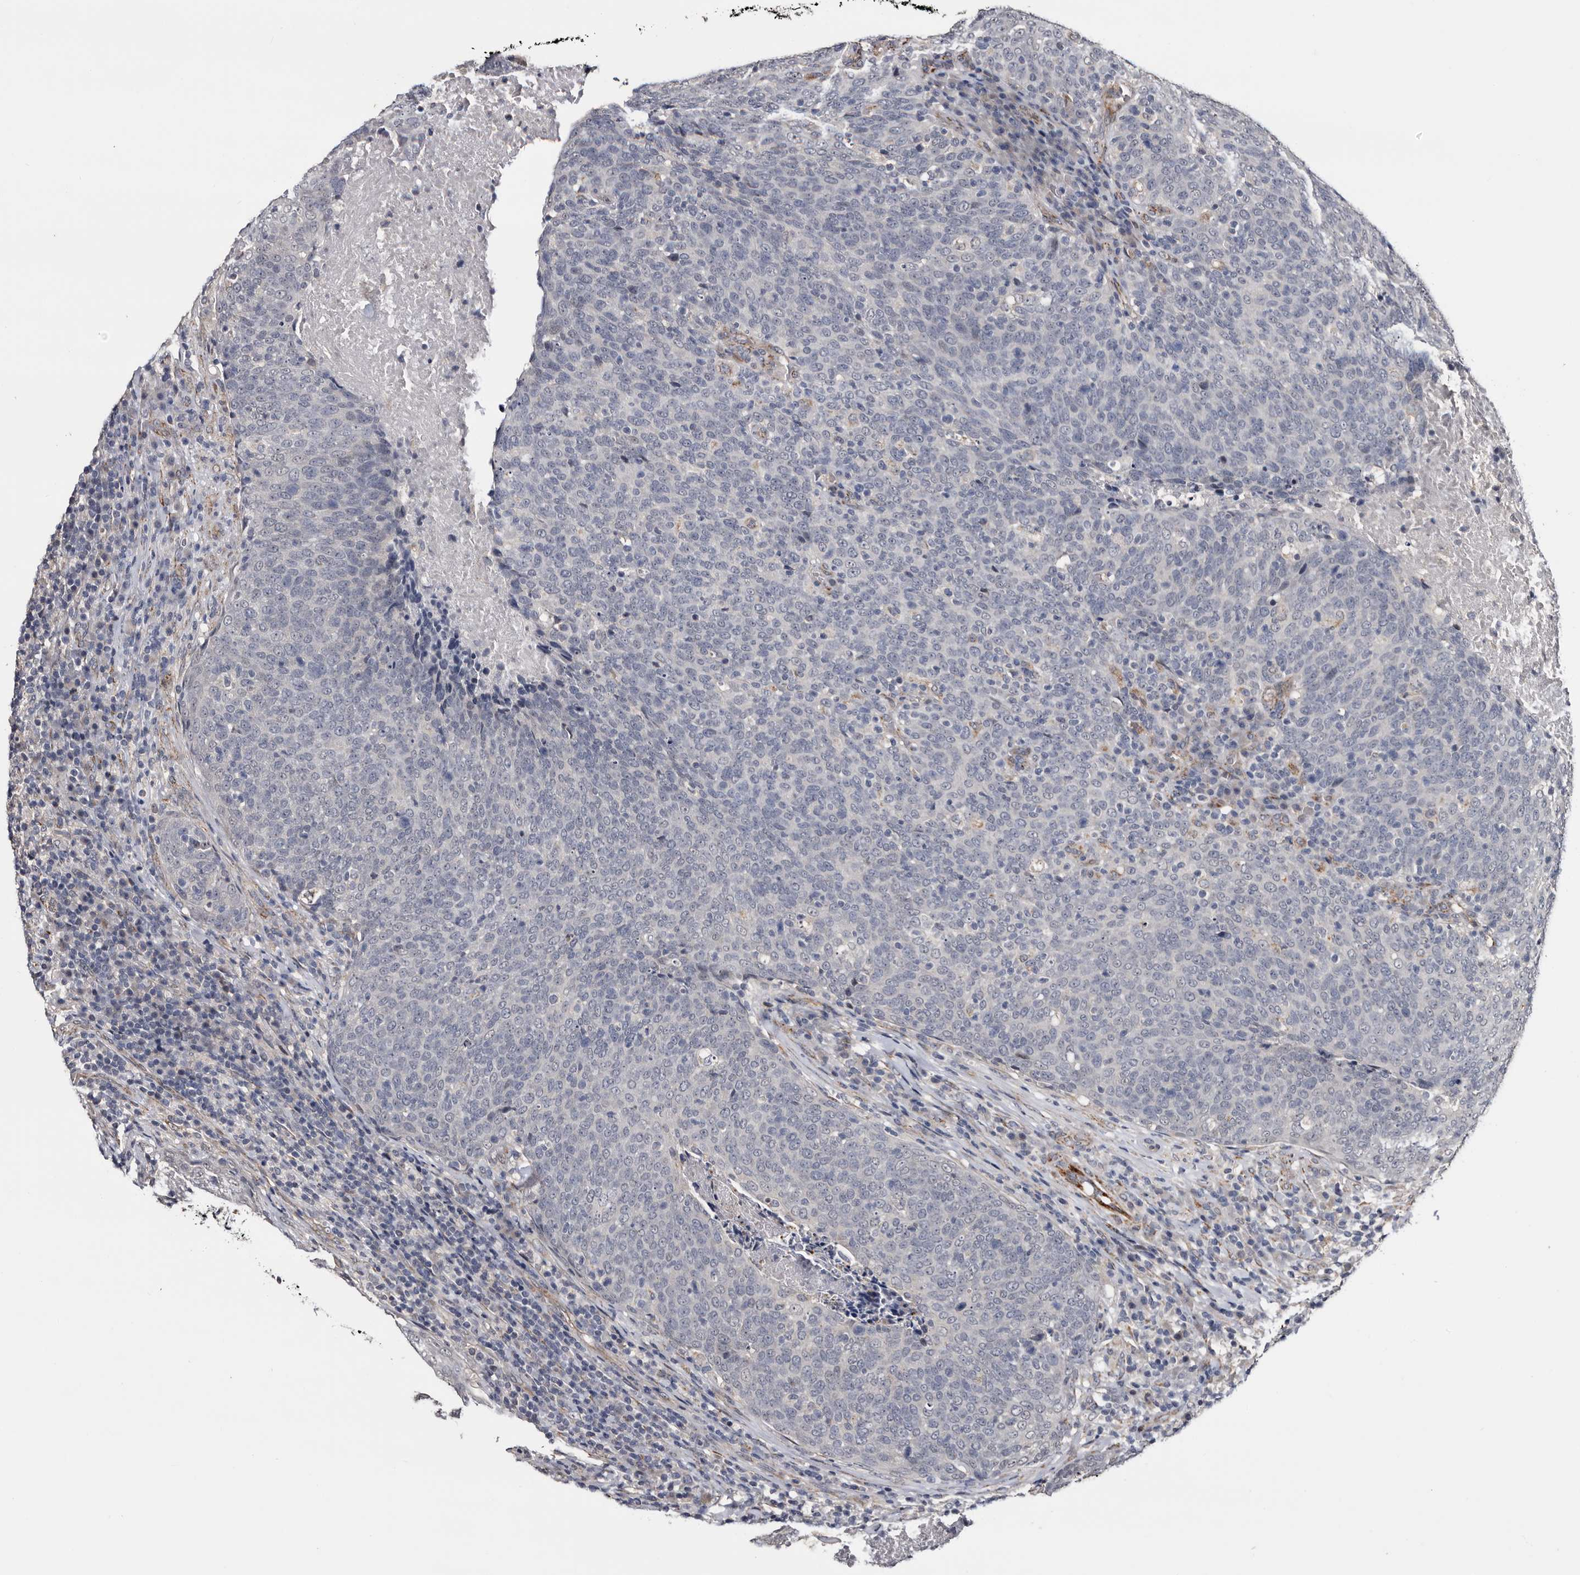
{"staining": {"intensity": "negative", "quantity": "none", "location": "none"}, "tissue": "head and neck cancer", "cell_type": "Tumor cells", "image_type": "cancer", "snomed": [{"axis": "morphology", "description": "Squamous cell carcinoma, NOS"}, {"axis": "morphology", "description": "Squamous cell carcinoma, metastatic, NOS"}, {"axis": "topography", "description": "Lymph node"}, {"axis": "topography", "description": "Head-Neck"}], "caption": "An immunohistochemistry (IHC) image of head and neck metastatic squamous cell carcinoma is shown. There is no staining in tumor cells of head and neck metastatic squamous cell carcinoma.", "gene": "ARMCX2", "patient": {"sex": "male", "age": 62}}